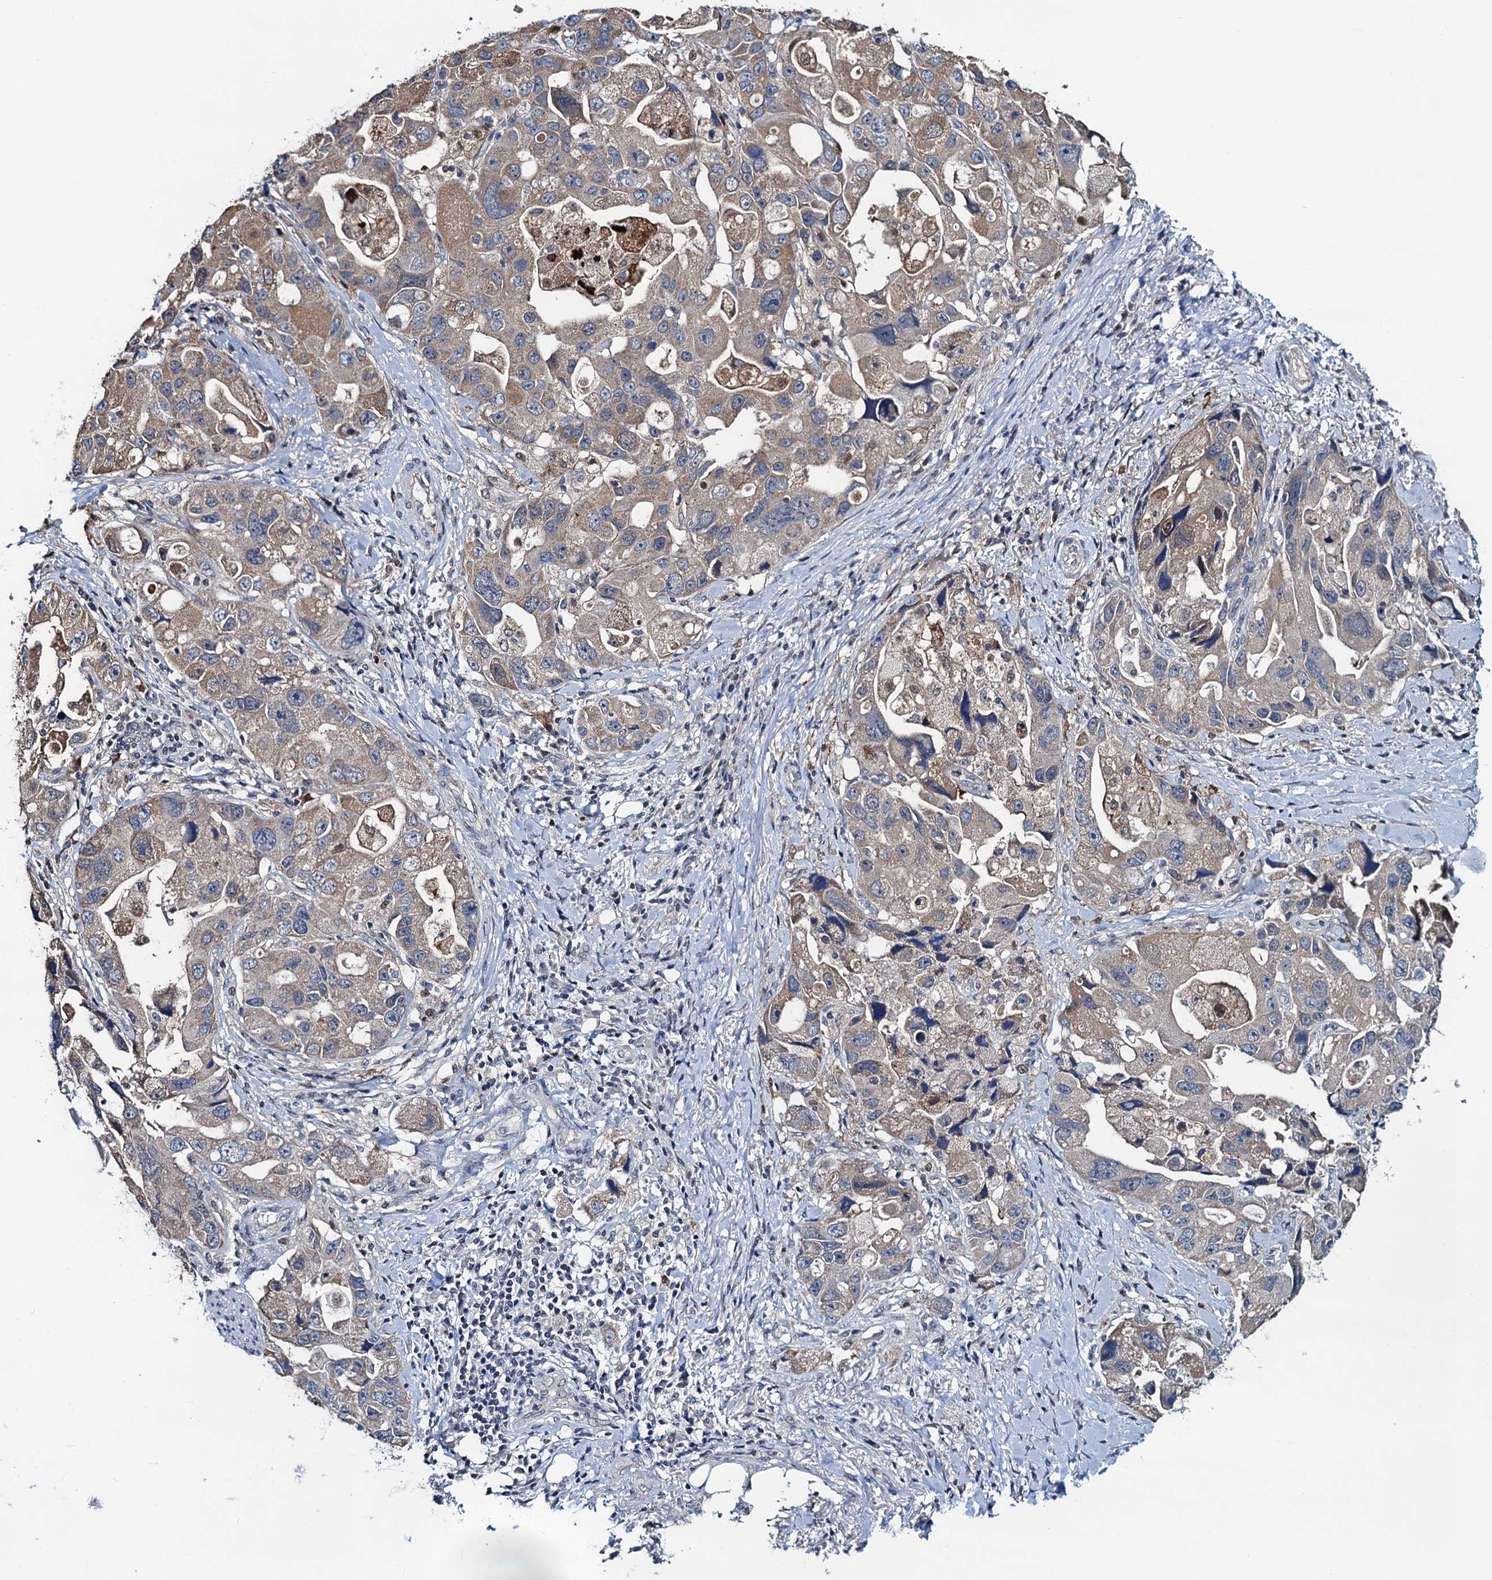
{"staining": {"intensity": "moderate", "quantity": "25%-75%", "location": "cytoplasmic/membranous"}, "tissue": "lung cancer", "cell_type": "Tumor cells", "image_type": "cancer", "snomed": [{"axis": "morphology", "description": "Adenocarcinoma, NOS"}, {"axis": "topography", "description": "Lung"}], "caption": "Immunohistochemical staining of lung cancer shows medium levels of moderate cytoplasmic/membranous expression in about 25%-75% of tumor cells.", "gene": "RTKN2", "patient": {"sex": "female", "age": 54}}